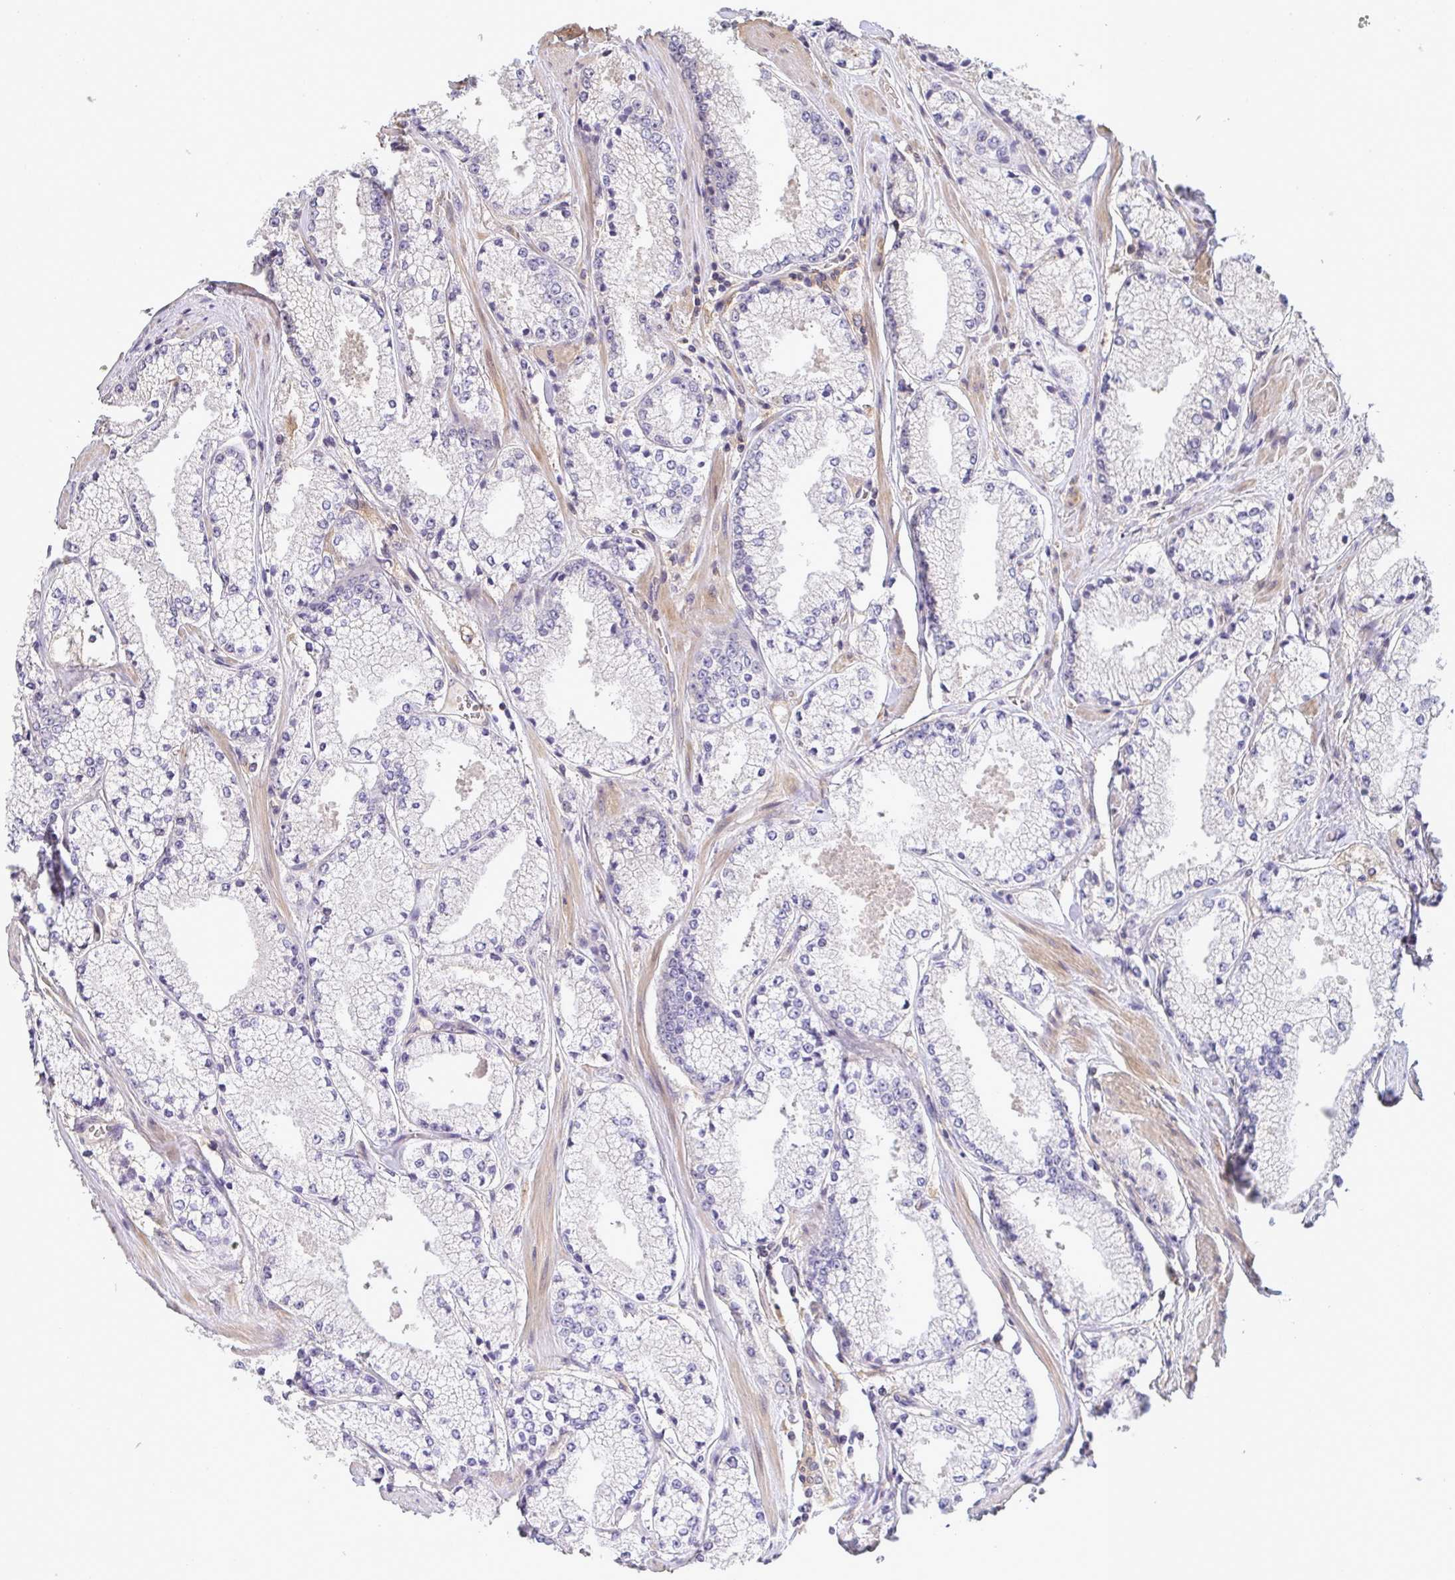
{"staining": {"intensity": "negative", "quantity": "none", "location": "none"}, "tissue": "prostate cancer", "cell_type": "Tumor cells", "image_type": "cancer", "snomed": [{"axis": "morphology", "description": "Adenocarcinoma, High grade"}, {"axis": "topography", "description": "Prostate"}], "caption": "Human adenocarcinoma (high-grade) (prostate) stained for a protein using immunohistochemistry (IHC) reveals no expression in tumor cells.", "gene": "EEF1AKMT1", "patient": {"sex": "male", "age": 63}}